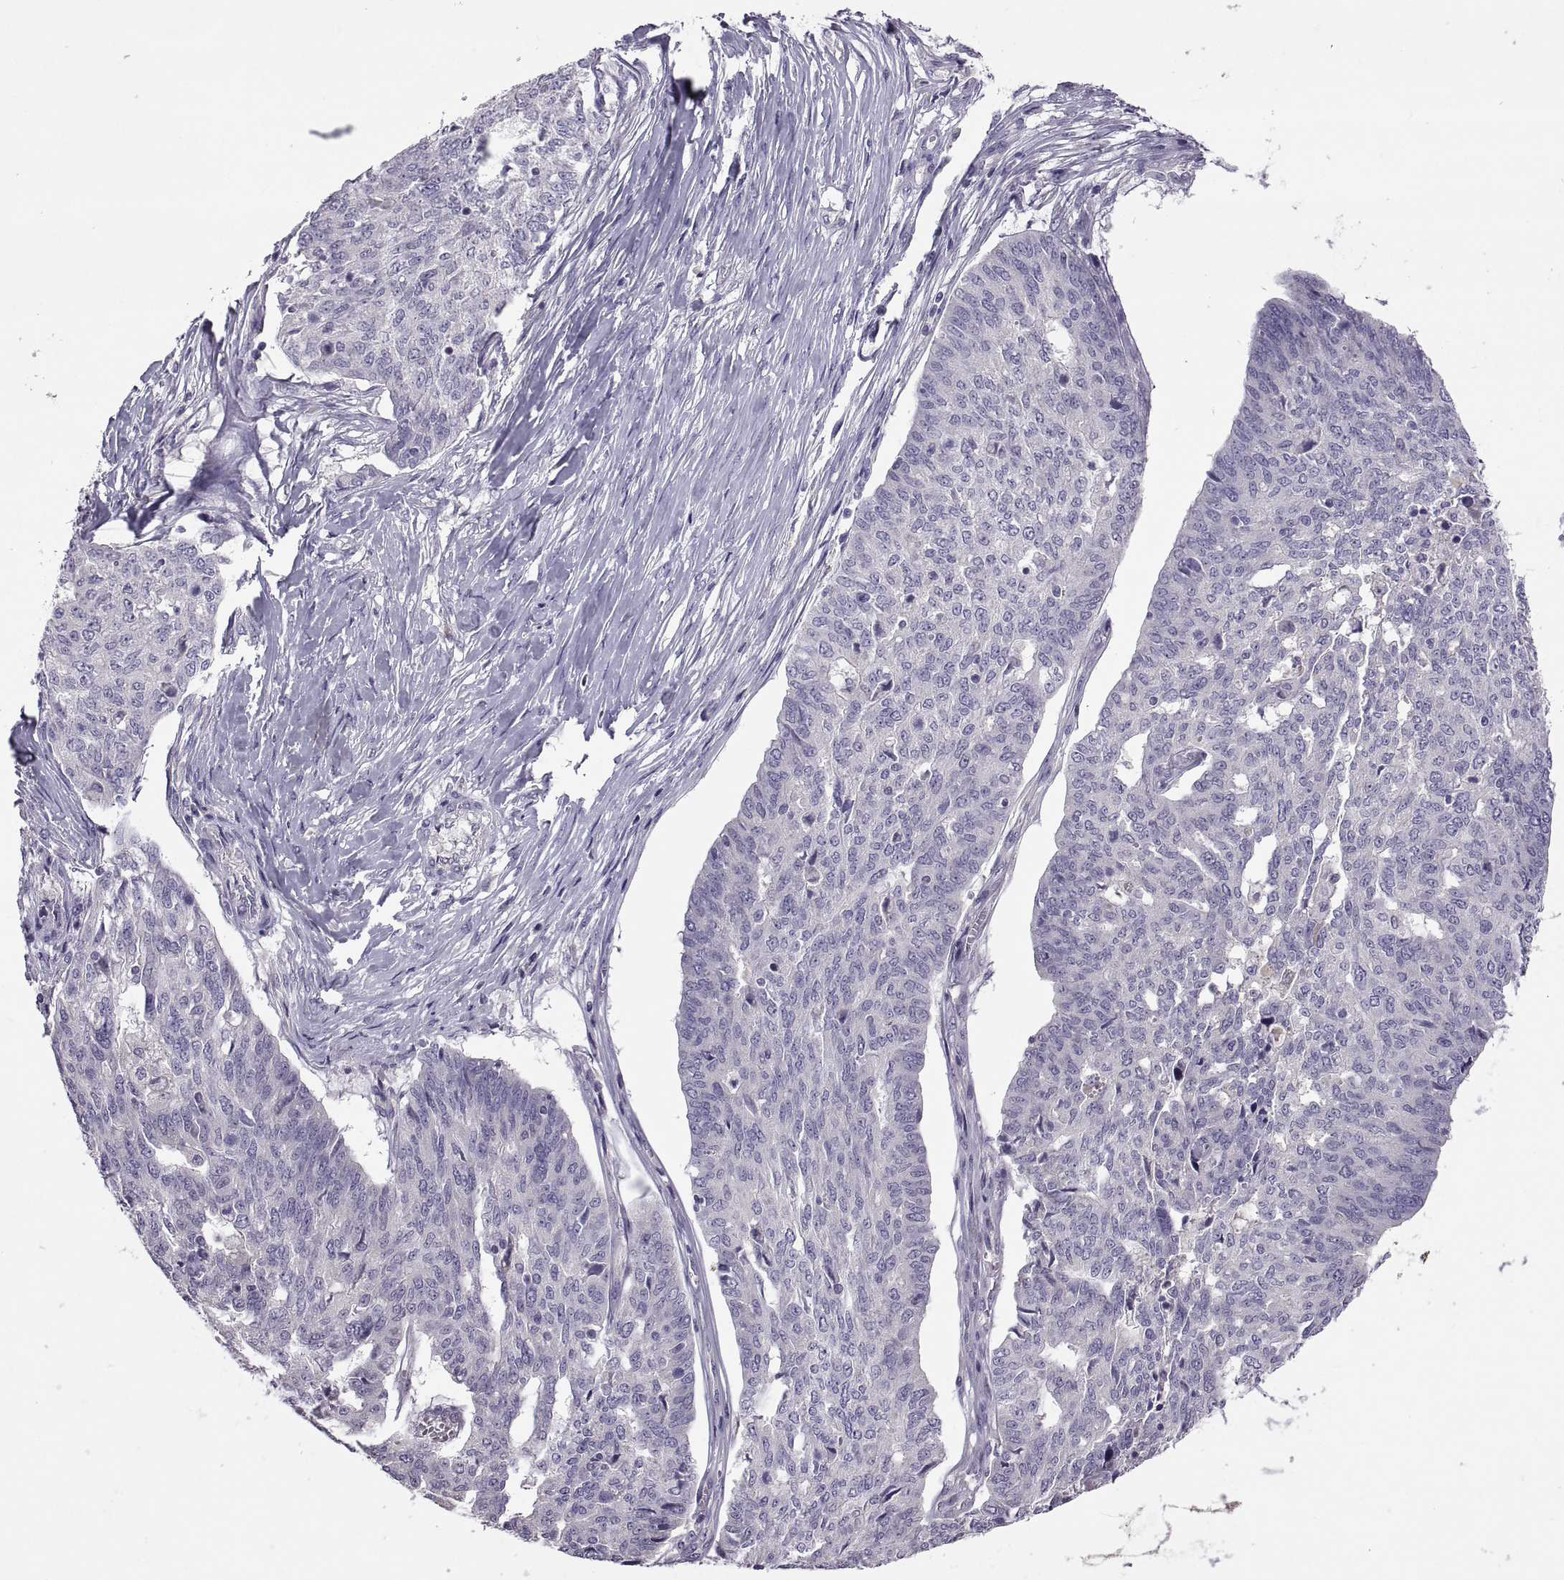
{"staining": {"intensity": "negative", "quantity": "none", "location": "none"}, "tissue": "ovarian cancer", "cell_type": "Tumor cells", "image_type": "cancer", "snomed": [{"axis": "morphology", "description": "Cystadenocarcinoma, serous, NOS"}, {"axis": "topography", "description": "Ovary"}], "caption": "This is an immunohistochemistry photomicrograph of human ovarian cancer. There is no expression in tumor cells.", "gene": "TBX19", "patient": {"sex": "female", "age": 67}}